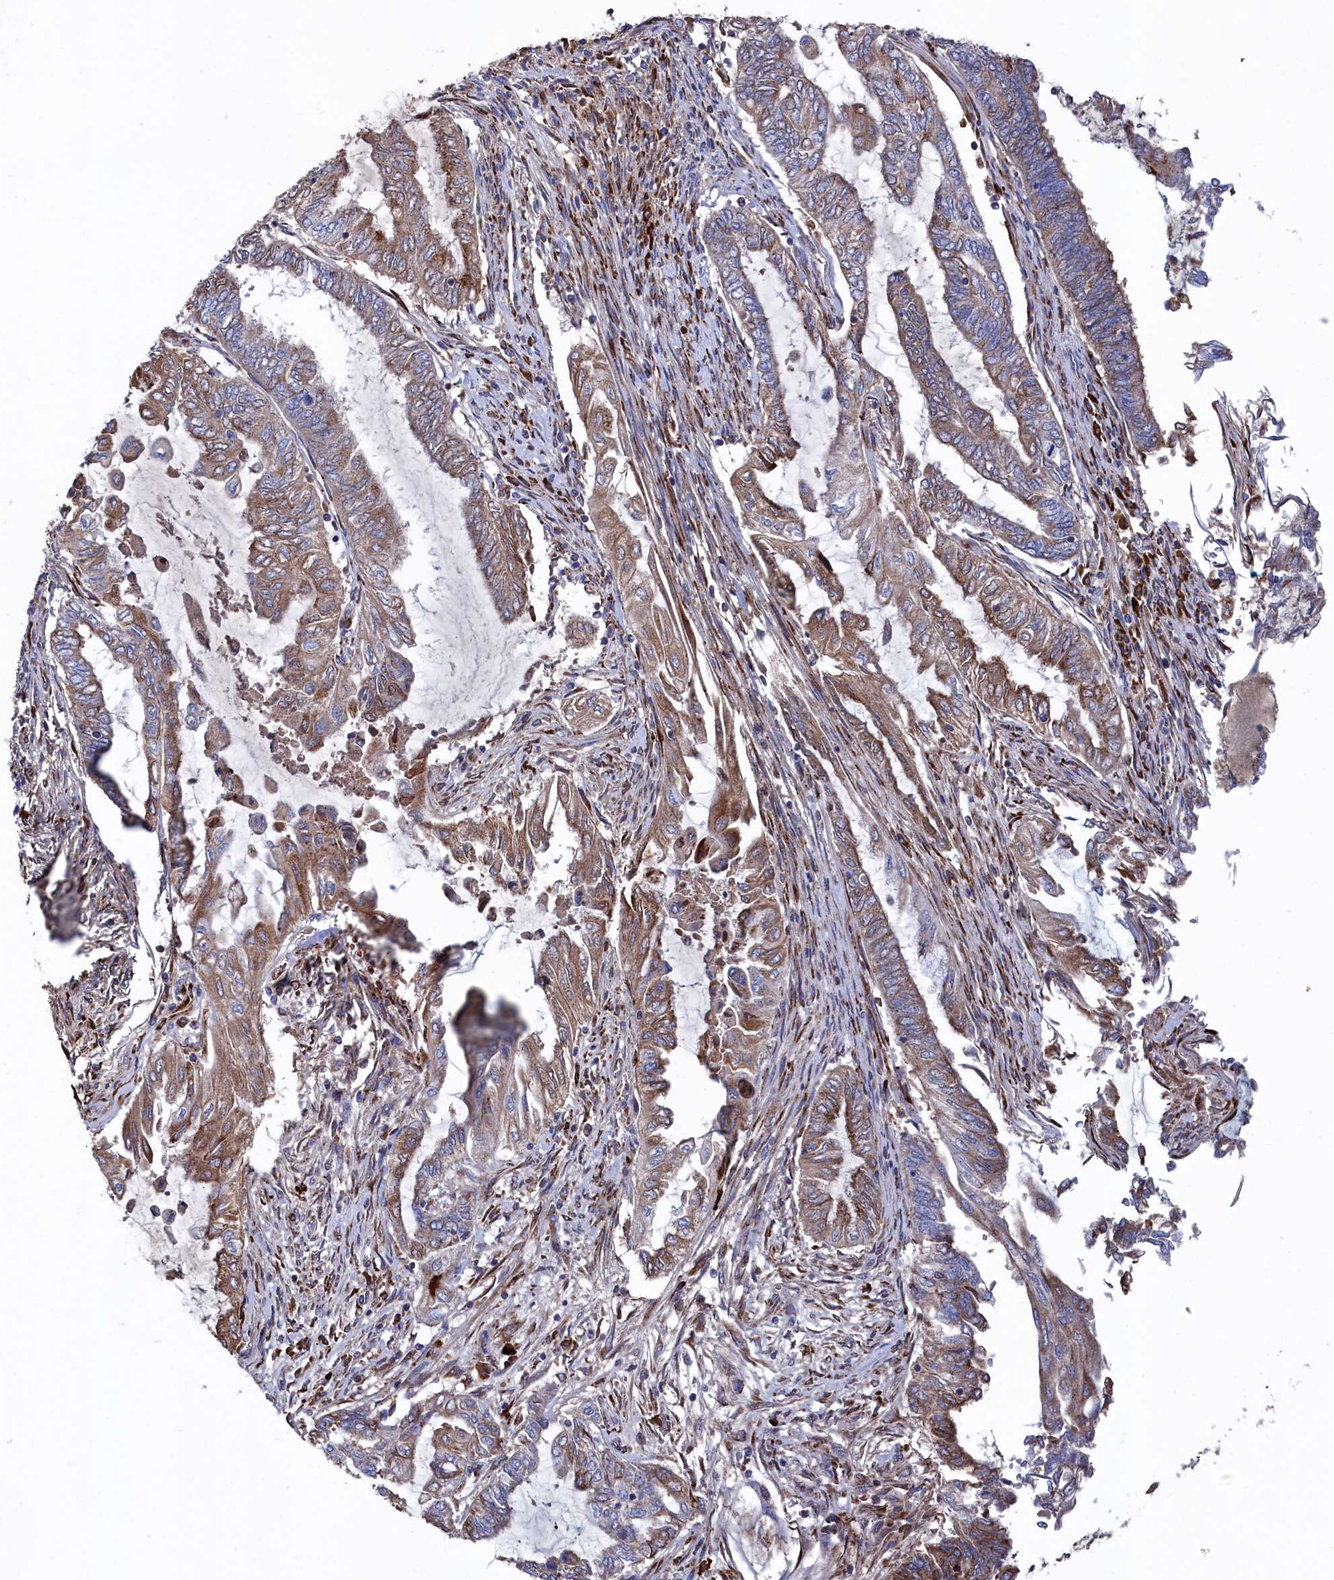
{"staining": {"intensity": "moderate", "quantity": ">75%", "location": "cytoplasmic/membranous"}, "tissue": "endometrial cancer", "cell_type": "Tumor cells", "image_type": "cancer", "snomed": [{"axis": "morphology", "description": "Adenocarcinoma, NOS"}, {"axis": "topography", "description": "Uterus"}, {"axis": "topography", "description": "Endometrium"}], "caption": "A photomicrograph showing moderate cytoplasmic/membranous positivity in about >75% of tumor cells in endometrial cancer, as visualized by brown immunohistochemical staining.", "gene": "TK2", "patient": {"sex": "female", "age": 70}}